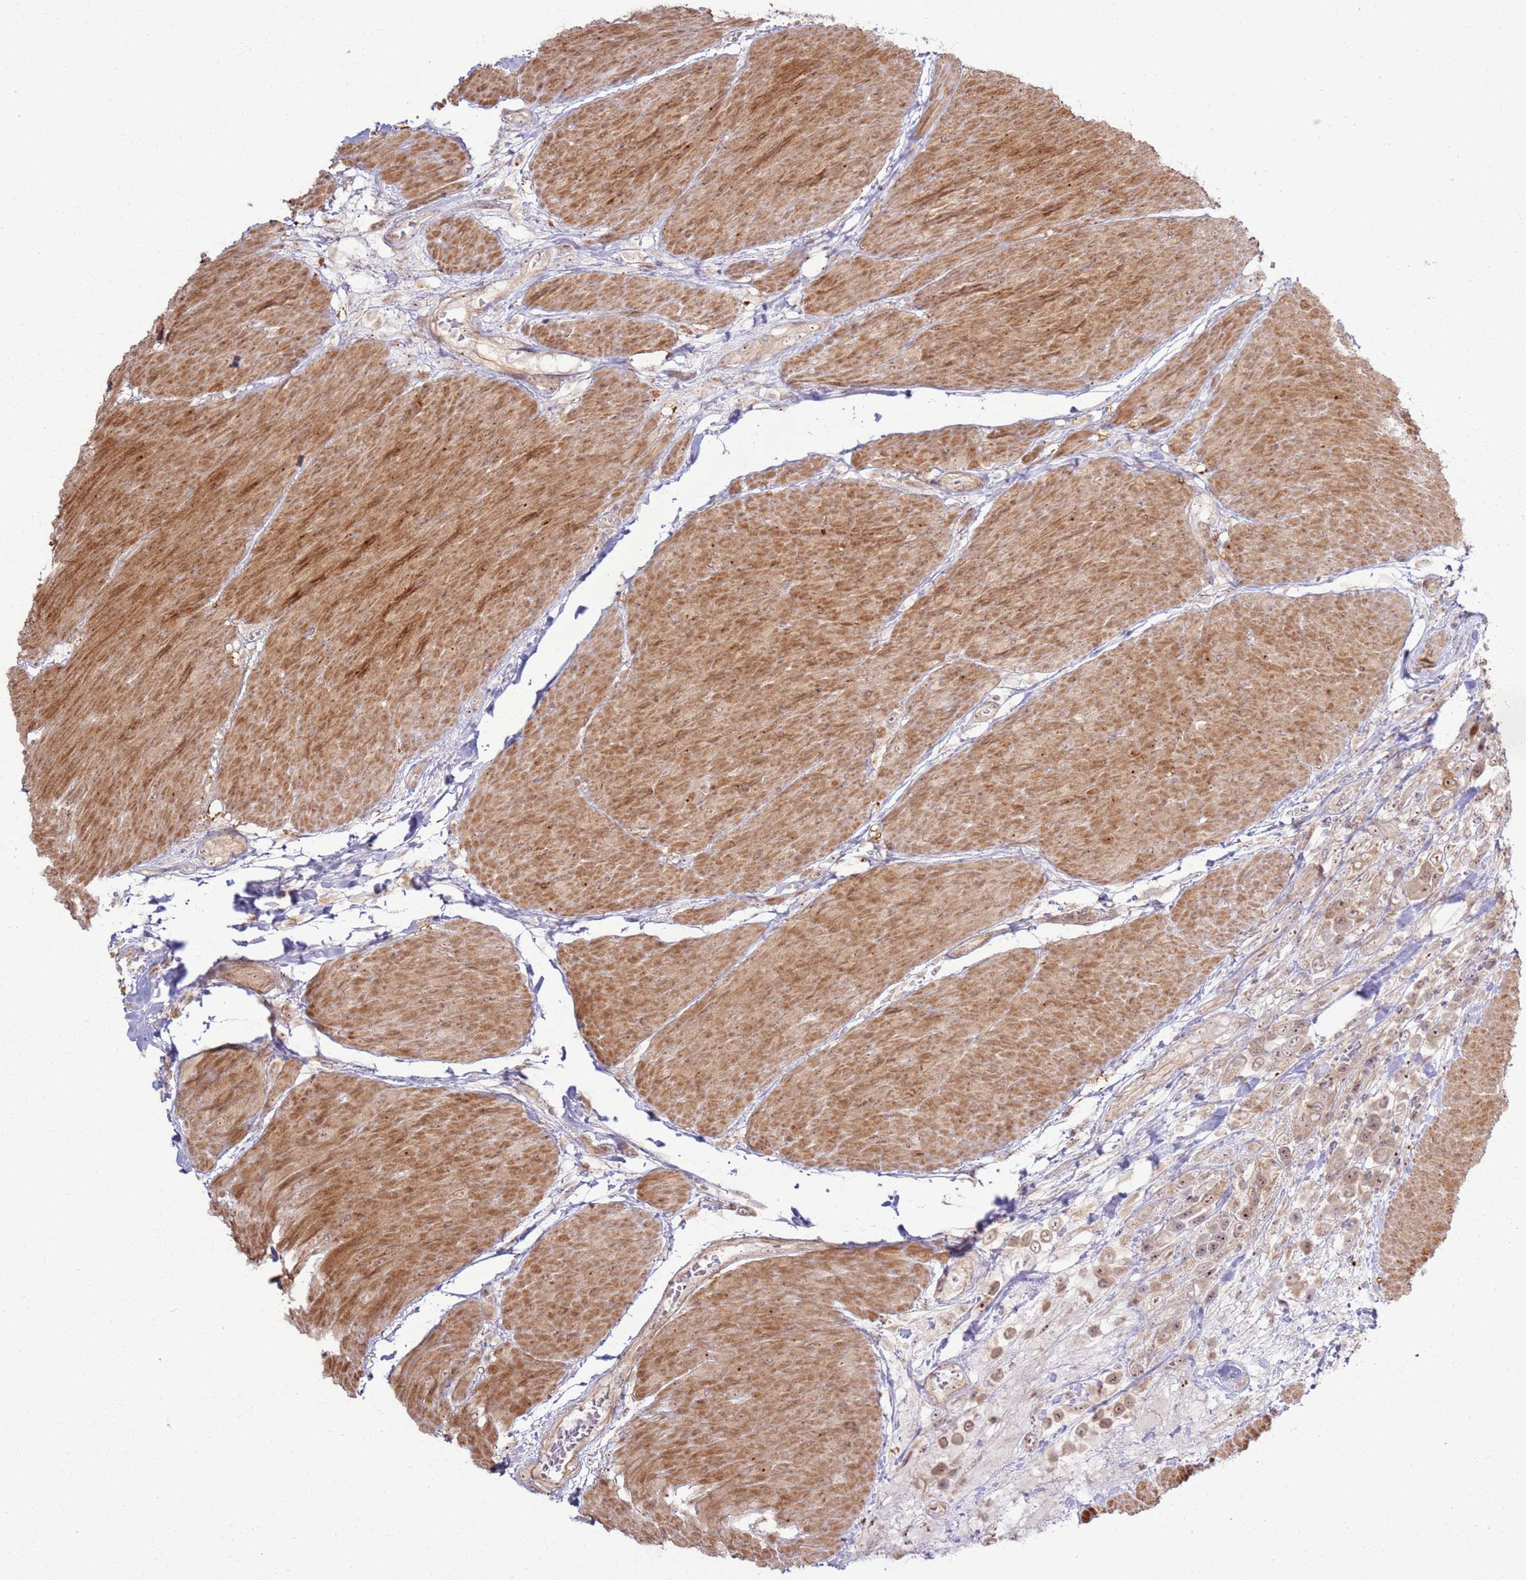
{"staining": {"intensity": "moderate", "quantity": ">75%", "location": "cytoplasmic/membranous,nuclear"}, "tissue": "urothelial cancer", "cell_type": "Tumor cells", "image_type": "cancer", "snomed": [{"axis": "morphology", "description": "Urothelial carcinoma, High grade"}, {"axis": "topography", "description": "Urinary bladder"}], "caption": "This histopathology image shows immunohistochemistry (IHC) staining of human urothelial carcinoma (high-grade), with medium moderate cytoplasmic/membranous and nuclear expression in approximately >75% of tumor cells.", "gene": "CNPY1", "patient": {"sex": "male", "age": 50}}